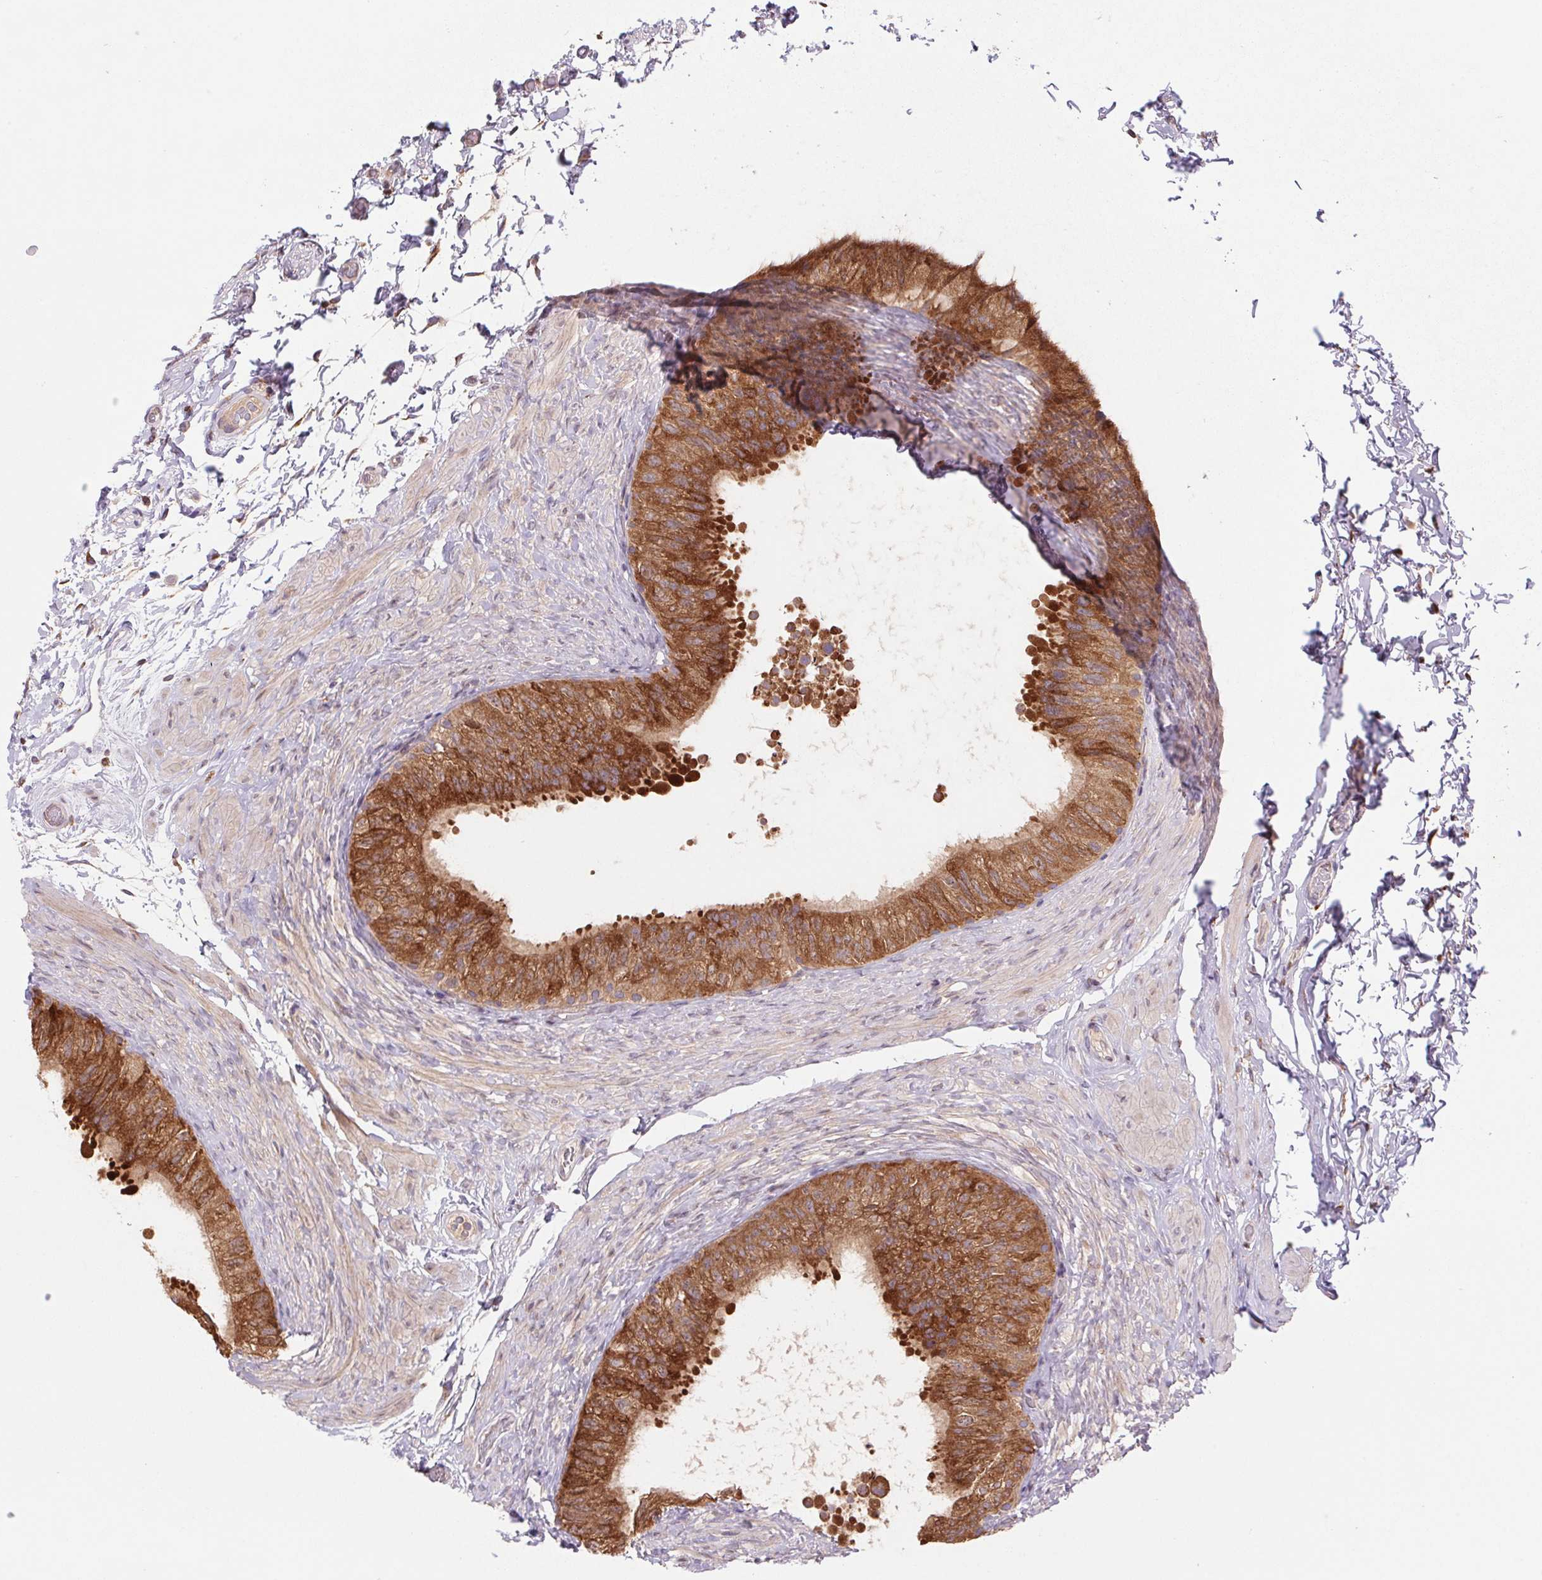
{"staining": {"intensity": "strong", "quantity": ">75%", "location": "cytoplasmic/membranous"}, "tissue": "epididymis", "cell_type": "Glandular cells", "image_type": "normal", "snomed": [{"axis": "morphology", "description": "Normal tissue, NOS"}, {"axis": "topography", "description": "Epididymis, spermatic cord, NOS"}, {"axis": "topography", "description": "Epididymis"}], "caption": "Epididymis stained with immunohistochemistry (IHC) exhibits strong cytoplasmic/membranous expression in about >75% of glandular cells. (brown staining indicates protein expression, while blue staining denotes nuclei).", "gene": "KLHL20", "patient": {"sex": "male", "age": 31}}